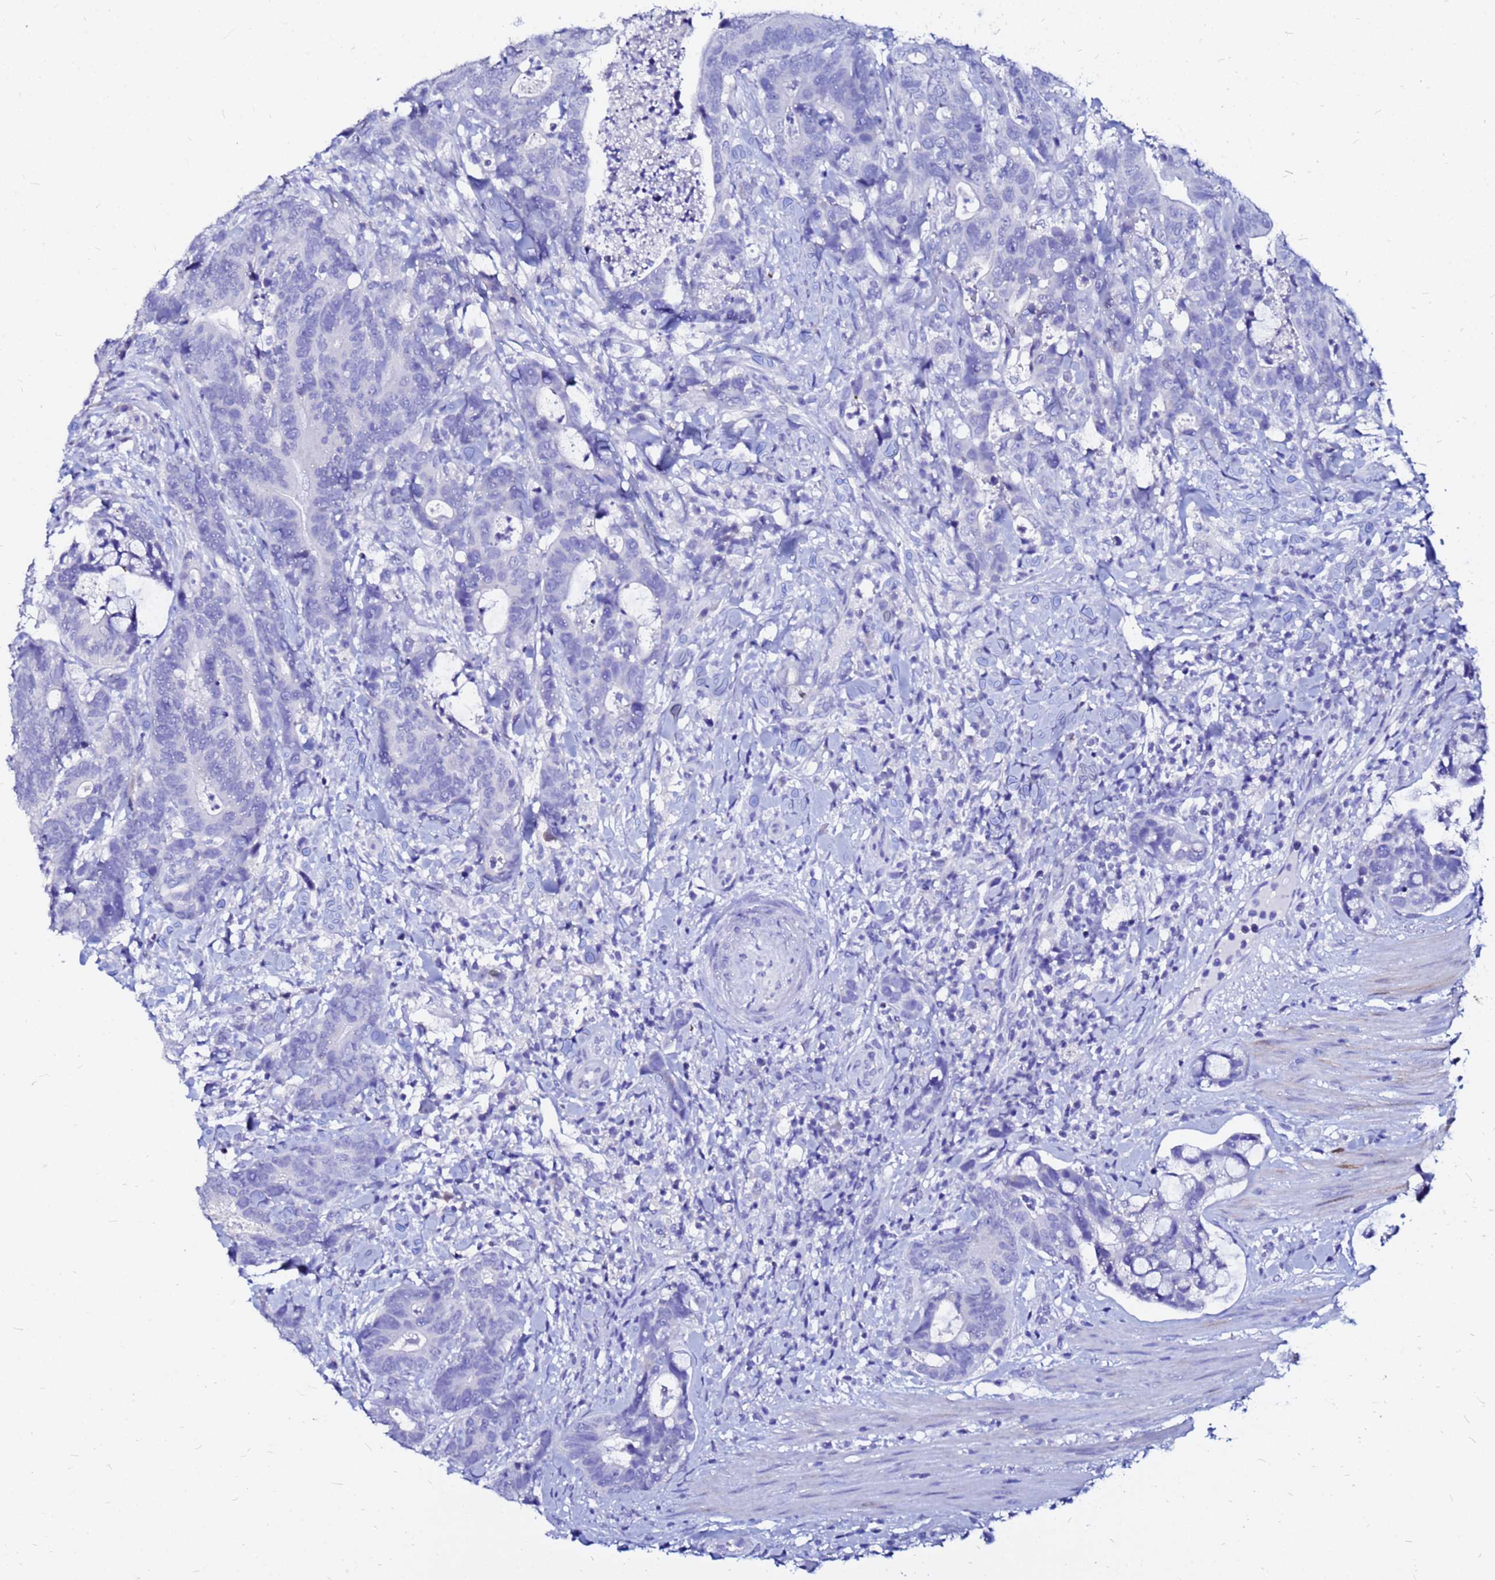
{"staining": {"intensity": "negative", "quantity": "none", "location": "none"}, "tissue": "colorectal cancer", "cell_type": "Tumor cells", "image_type": "cancer", "snomed": [{"axis": "morphology", "description": "Adenocarcinoma, NOS"}, {"axis": "topography", "description": "Colon"}], "caption": "Immunohistochemistry of colorectal cancer shows no positivity in tumor cells.", "gene": "PPP1R14C", "patient": {"sex": "female", "age": 82}}